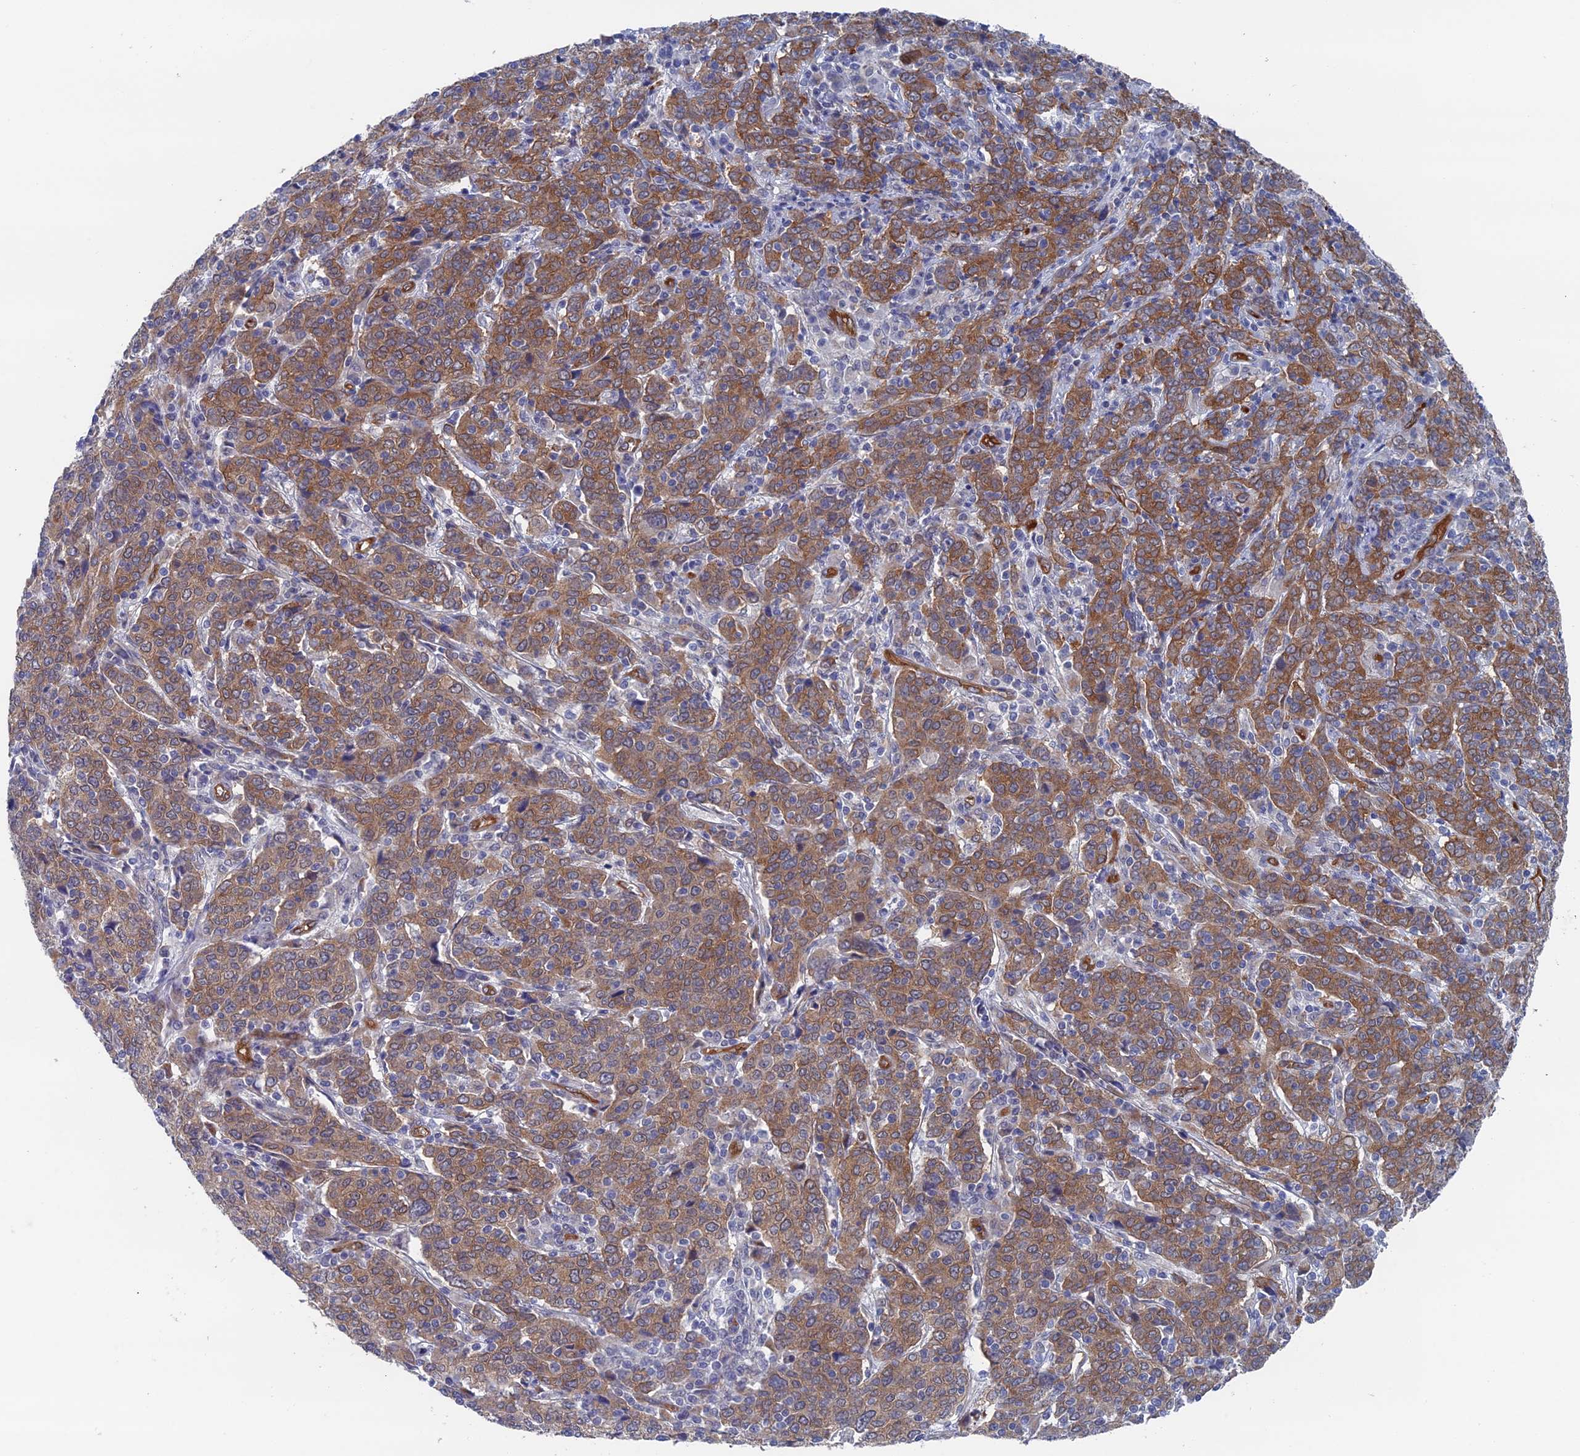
{"staining": {"intensity": "moderate", "quantity": ">75%", "location": "cytoplasmic/membranous"}, "tissue": "cervical cancer", "cell_type": "Tumor cells", "image_type": "cancer", "snomed": [{"axis": "morphology", "description": "Squamous cell carcinoma, NOS"}, {"axis": "topography", "description": "Cervix"}], "caption": "DAB (3,3'-diaminobenzidine) immunohistochemical staining of cervical squamous cell carcinoma displays moderate cytoplasmic/membranous protein staining in about >75% of tumor cells.", "gene": "ARAP3", "patient": {"sex": "female", "age": 67}}